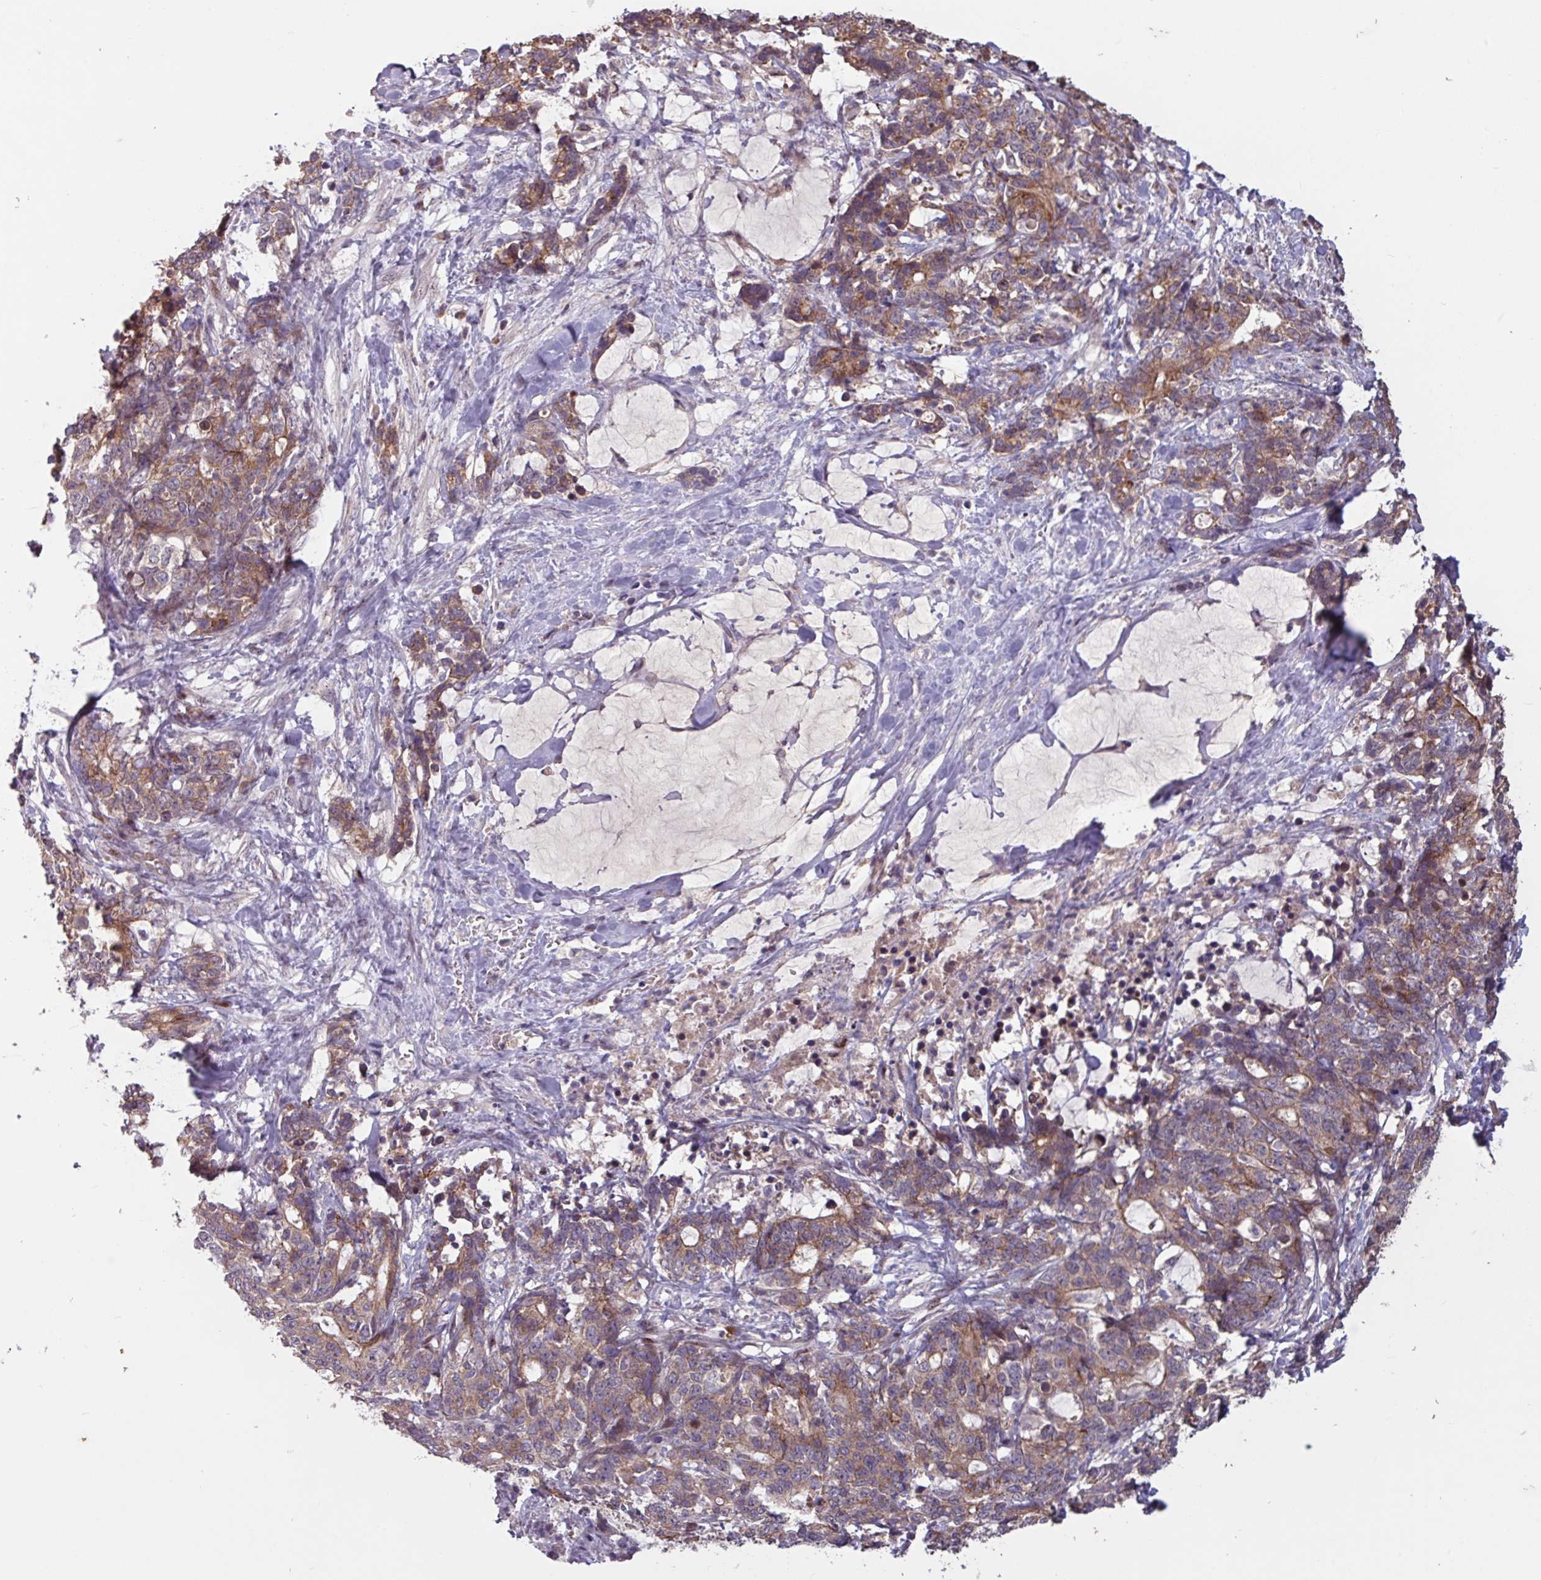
{"staining": {"intensity": "moderate", "quantity": ">75%", "location": "cytoplasmic/membranous"}, "tissue": "stomach cancer", "cell_type": "Tumor cells", "image_type": "cancer", "snomed": [{"axis": "morphology", "description": "Normal tissue, NOS"}, {"axis": "morphology", "description": "Adenocarcinoma, NOS"}, {"axis": "topography", "description": "Stomach"}], "caption": "A brown stain shows moderate cytoplasmic/membranous positivity of a protein in stomach cancer tumor cells.", "gene": "TMEM88", "patient": {"sex": "female", "age": 64}}